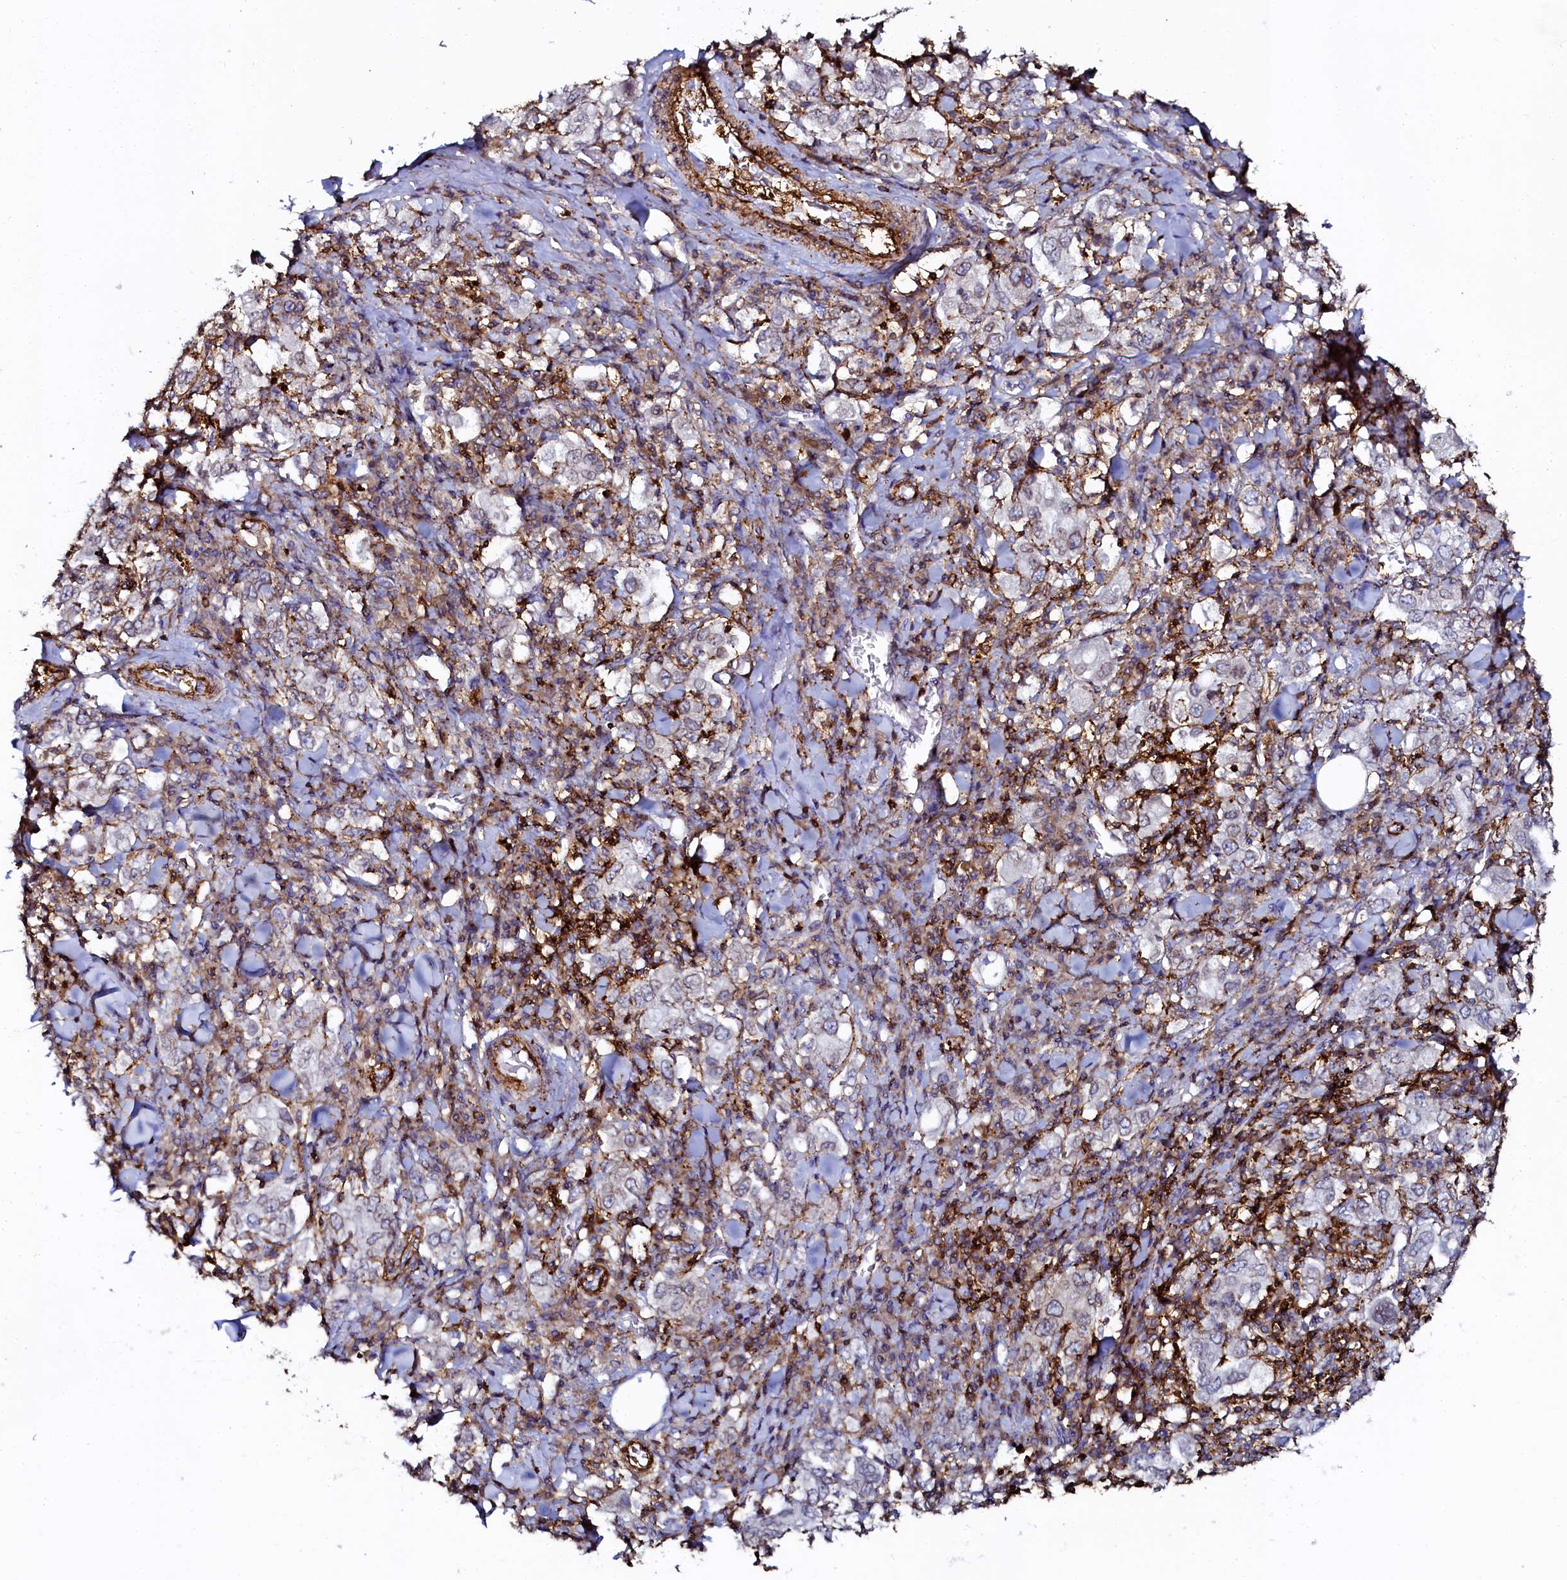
{"staining": {"intensity": "weak", "quantity": "<25%", "location": "cytoplasmic/membranous,nuclear"}, "tissue": "stomach cancer", "cell_type": "Tumor cells", "image_type": "cancer", "snomed": [{"axis": "morphology", "description": "Adenocarcinoma, NOS"}, {"axis": "topography", "description": "Stomach, upper"}], "caption": "A high-resolution image shows IHC staining of adenocarcinoma (stomach), which displays no significant expression in tumor cells.", "gene": "AAAS", "patient": {"sex": "male", "age": 62}}